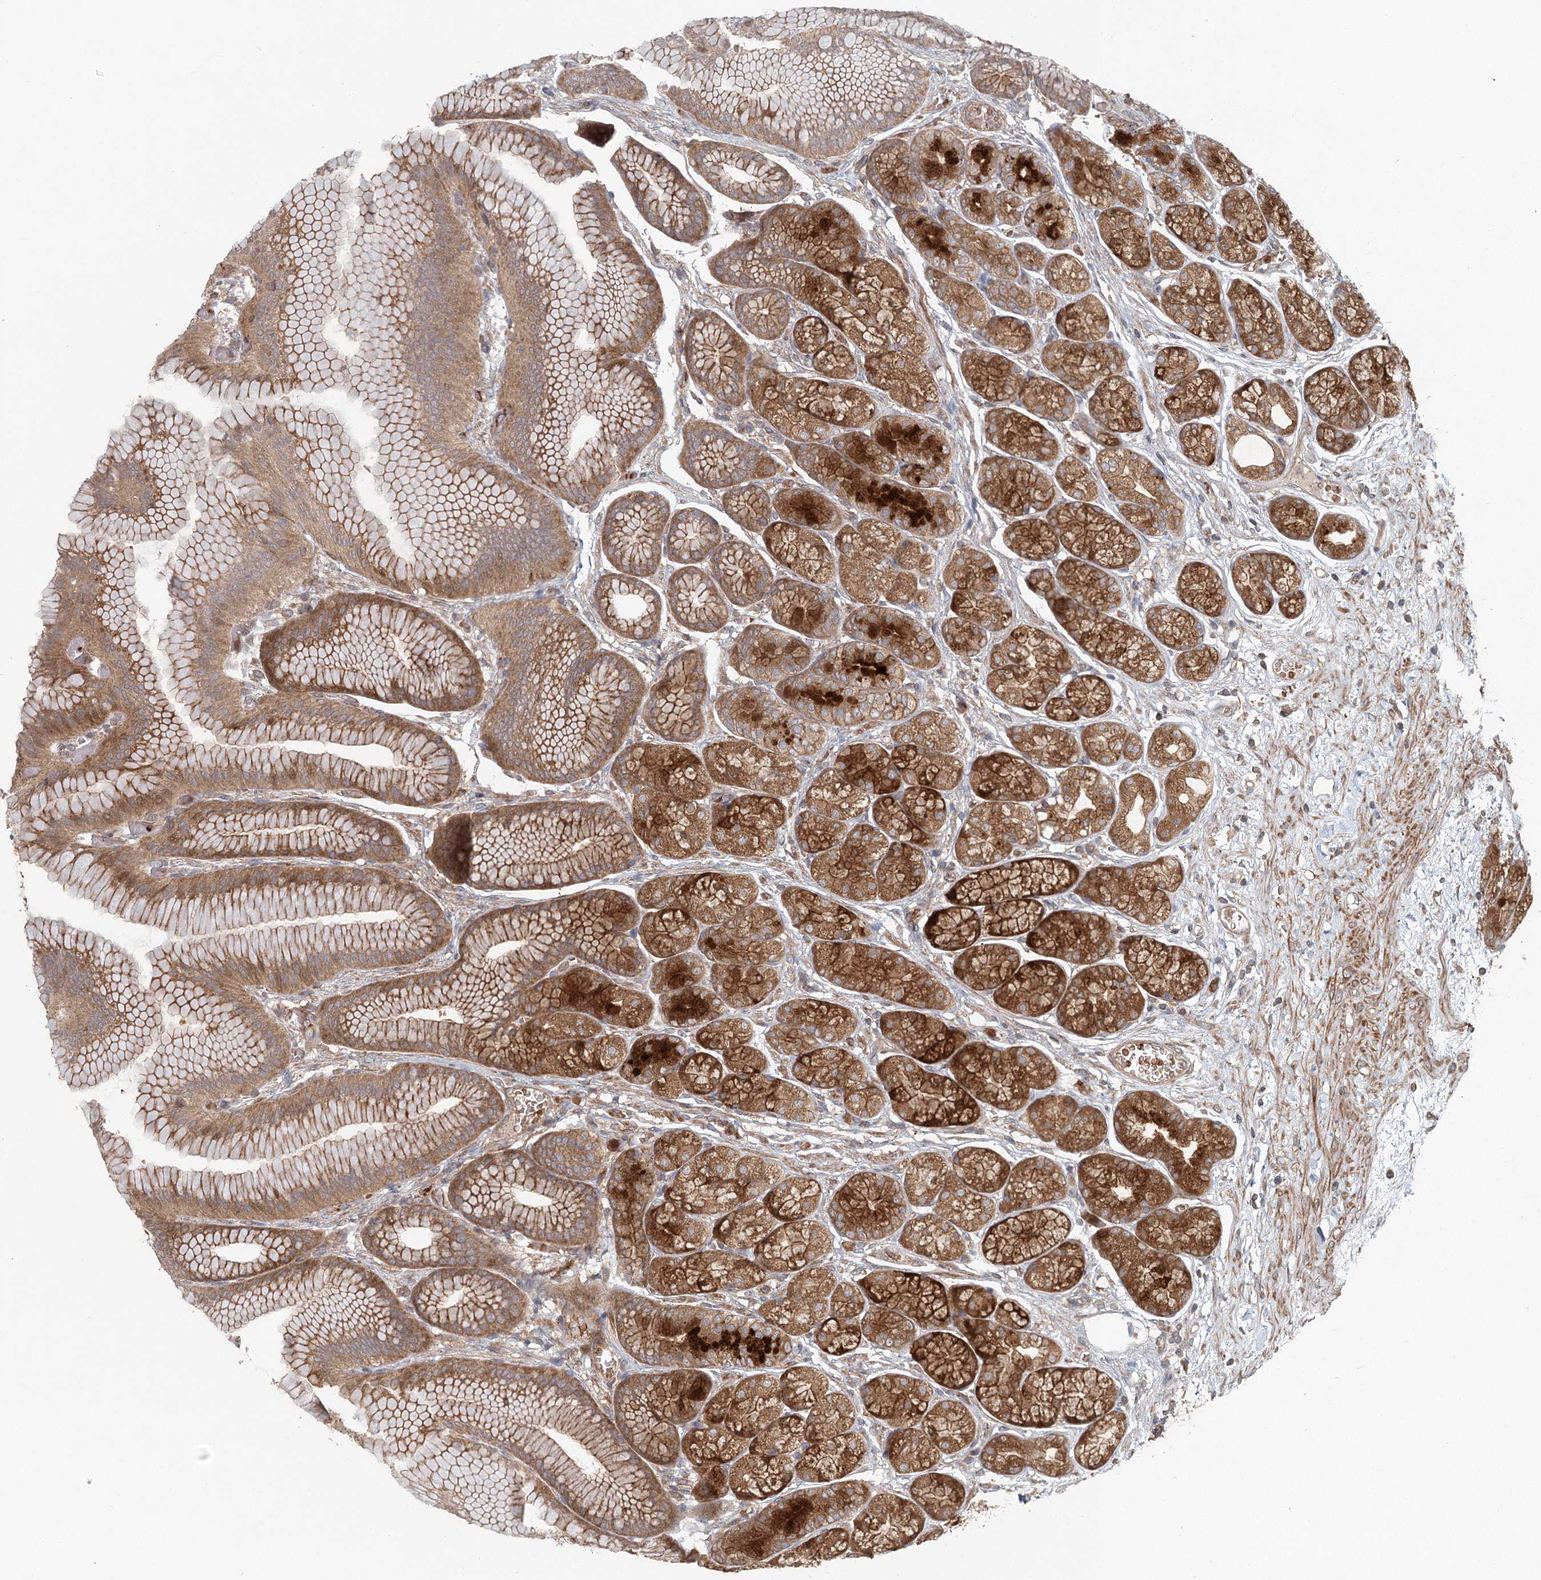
{"staining": {"intensity": "strong", "quantity": "25%-75%", "location": "cytoplasmic/membranous"}, "tissue": "stomach", "cell_type": "Glandular cells", "image_type": "normal", "snomed": [{"axis": "morphology", "description": "Normal tissue, NOS"}, {"axis": "morphology", "description": "Adenocarcinoma, NOS"}, {"axis": "morphology", "description": "Adenocarcinoma, High grade"}, {"axis": "topography", "description": "Stomach, upper"}, {"axis": "topography", "description": "Stomach"}], "caption": "Immunohistochemical staining of normal stomach demonstrates 25%-75% levels of strong cytoplasmic/membranous protein staining in about 25%-75% of glandular cells. The protein is stained brown, and the nuclei are stained in blue (DAB (3,3'-diaminobenzidine) IHC with brightfield microscopy, high magnification).", "gene": "ENSG00000273217", "patient": {"sex": "female", "age": 65}}